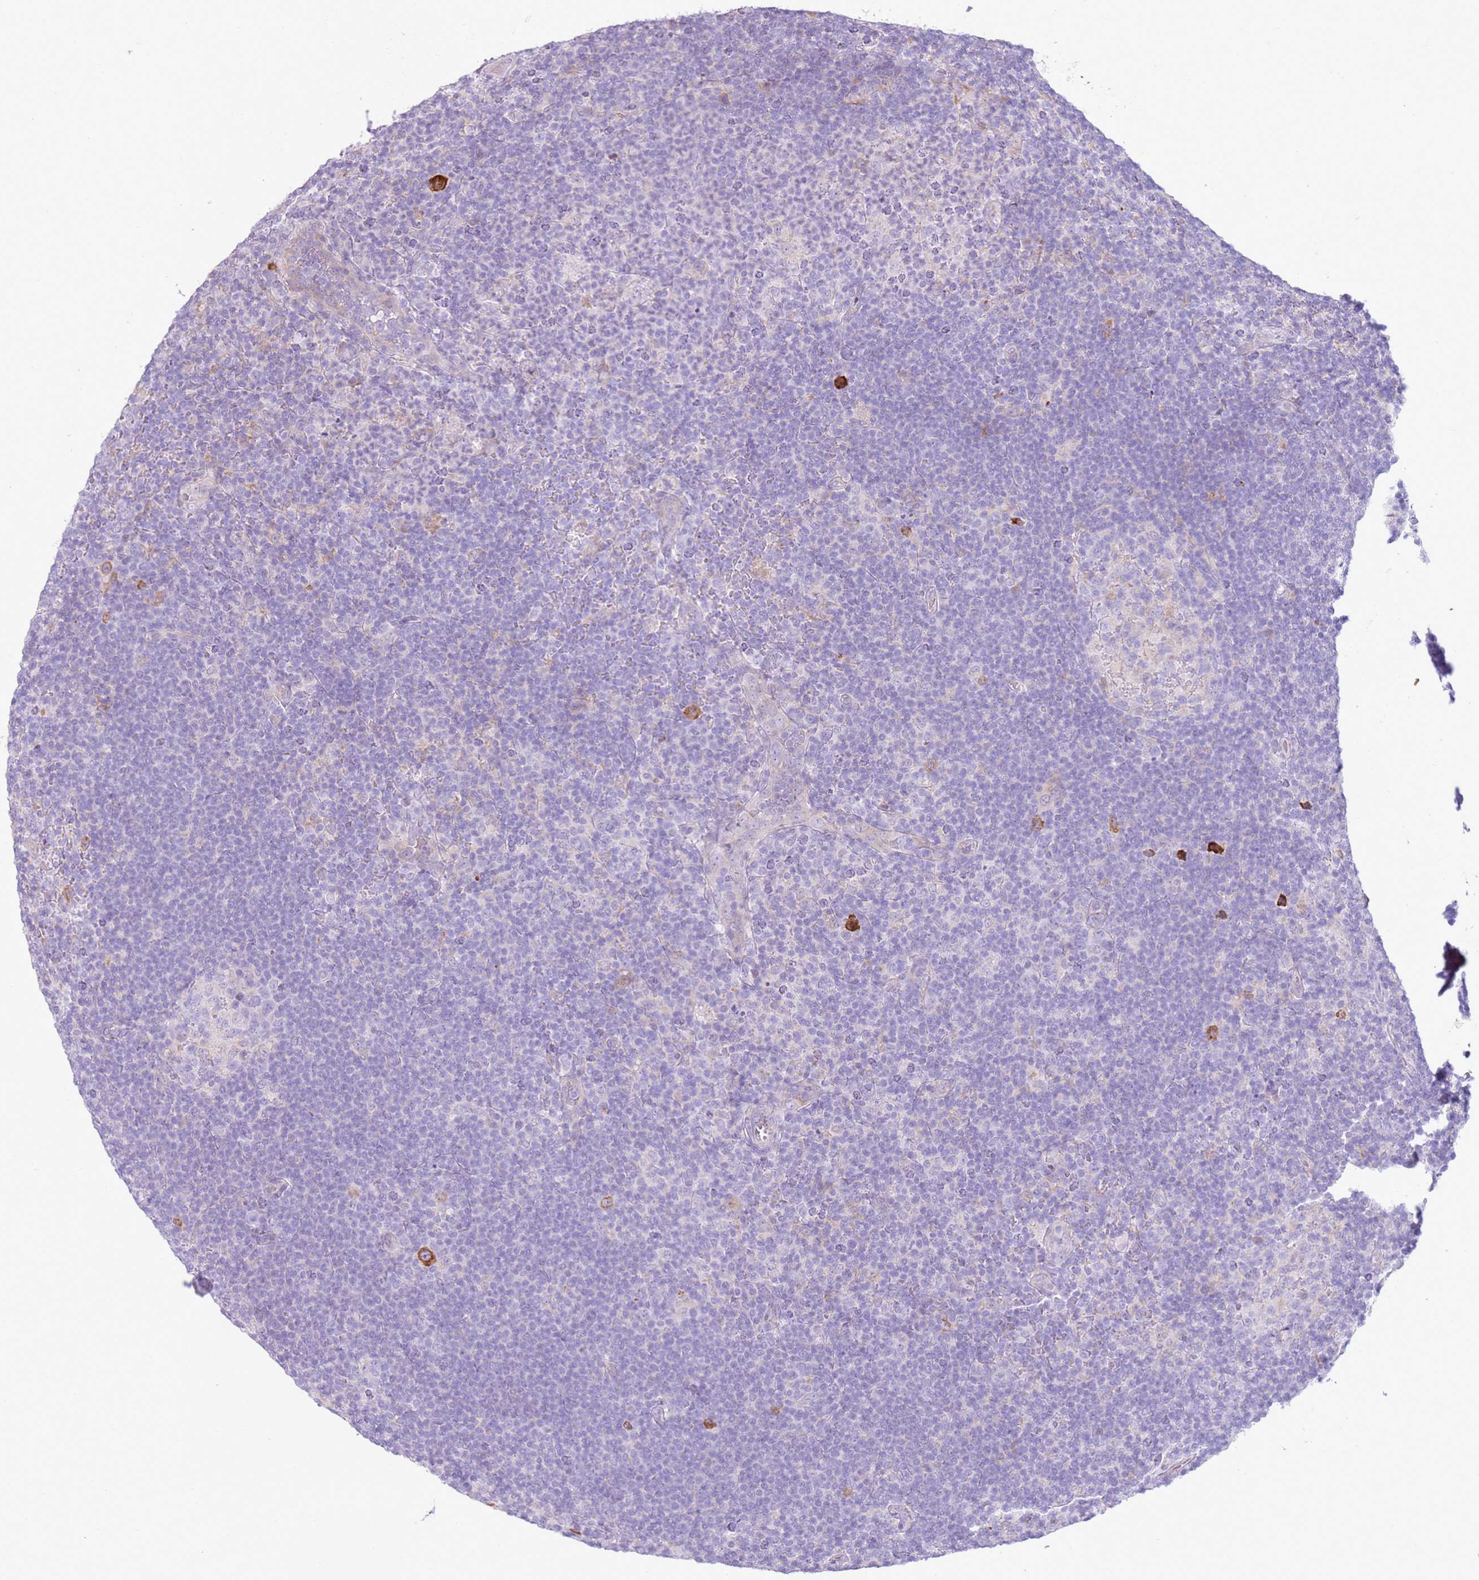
{"staining": {"intensity": "strong", "quantity": "25%-75%", "location": "cytoplasmic/membranous"}, "tissue": "lymphoma", "cell_type": "Tumor cells", "image_type": "cancer", "snomed": [{"axis": "morphology", "description": "Hodgkin's disease, NOS"}, {"axis": "topography", "description": "Lymph node"}], "caption": "This image exhibits immunohistochemistry staining of human lymphoma, with high strong cytoplasmic/membranous expression in about 25%-75% of tumor cells.", "gene": "OAF", "patient": {"sex": "female", "age": 57}}